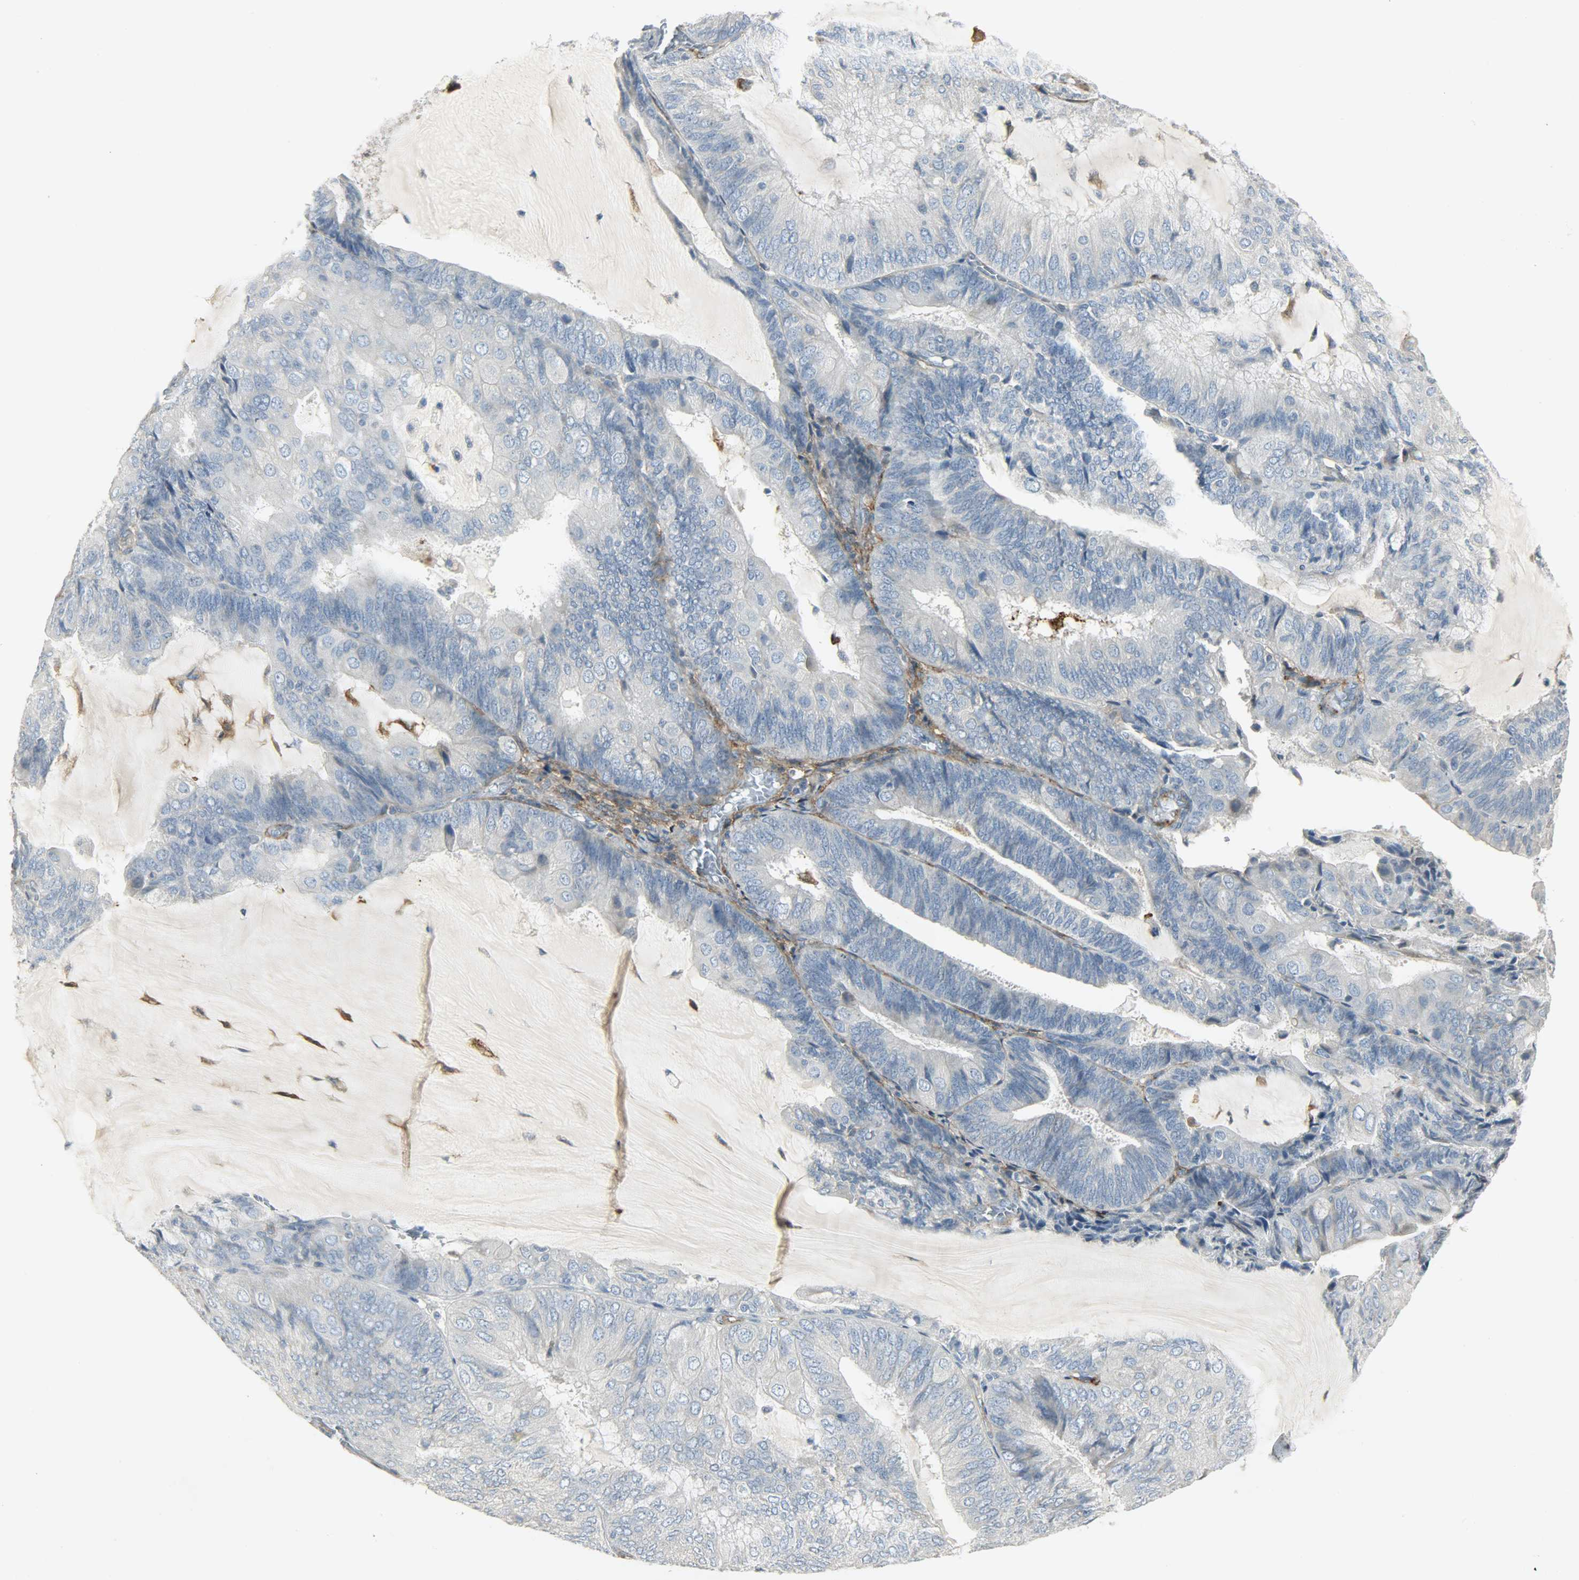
{"staining": {"intensity": "negative", "quantity": "none", "location": "none"}, "tissue": "endometrial cancer", "cell_type": "Tumor cells", "image_type": "cancer", "snomed": [{"axis": "morphology", "description": "Adenocarcinoma, NOS"}, {"axis": "topography", "description": "Endometrium"}], "caption": "There is no significant staining in tumor cells of adenocarcinoma (endometrial).", "gene": "ENPEP", "patient": {"sex": "female", "age": 81}}